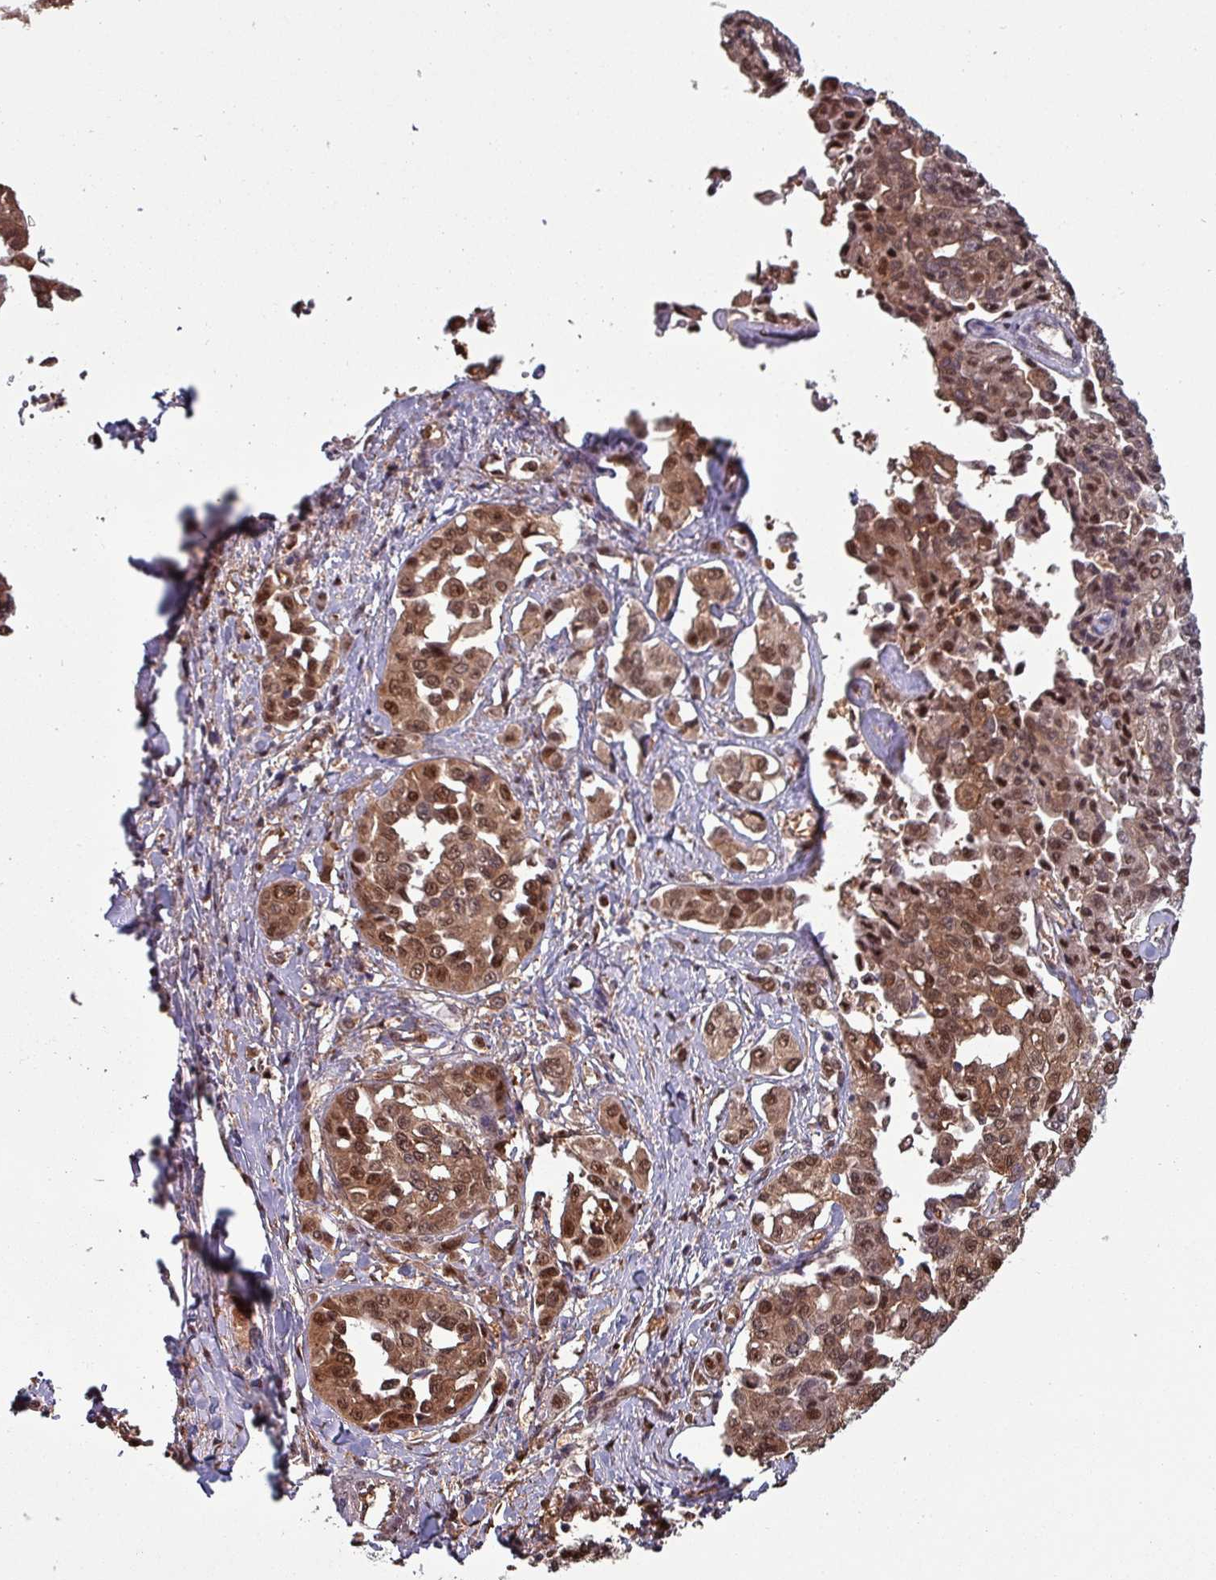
{"staining": {"intensity": "moderate", "quantity": ">75%", "location": "cytoplasmic/membranous,nuclear"}, "tissue": "liver cancer", "cell_type": "Tumor cells", "image_type": "cancer", "snomed": [{"axis": "morphology", "description": "Cholangiocarcinoma"}, {"axis": "topography", "description": "Liver"}], "caption": "High-power microscopy captured an immunohistochemistry (IHC) image of liver cholangiocarcinoma, revealing moderate cytoplasmic/membranous and nuclear expression in approximately >75% of tumor cells.", "gene": "PSMB8", "patient": {"sex": "female", "age": 77}}